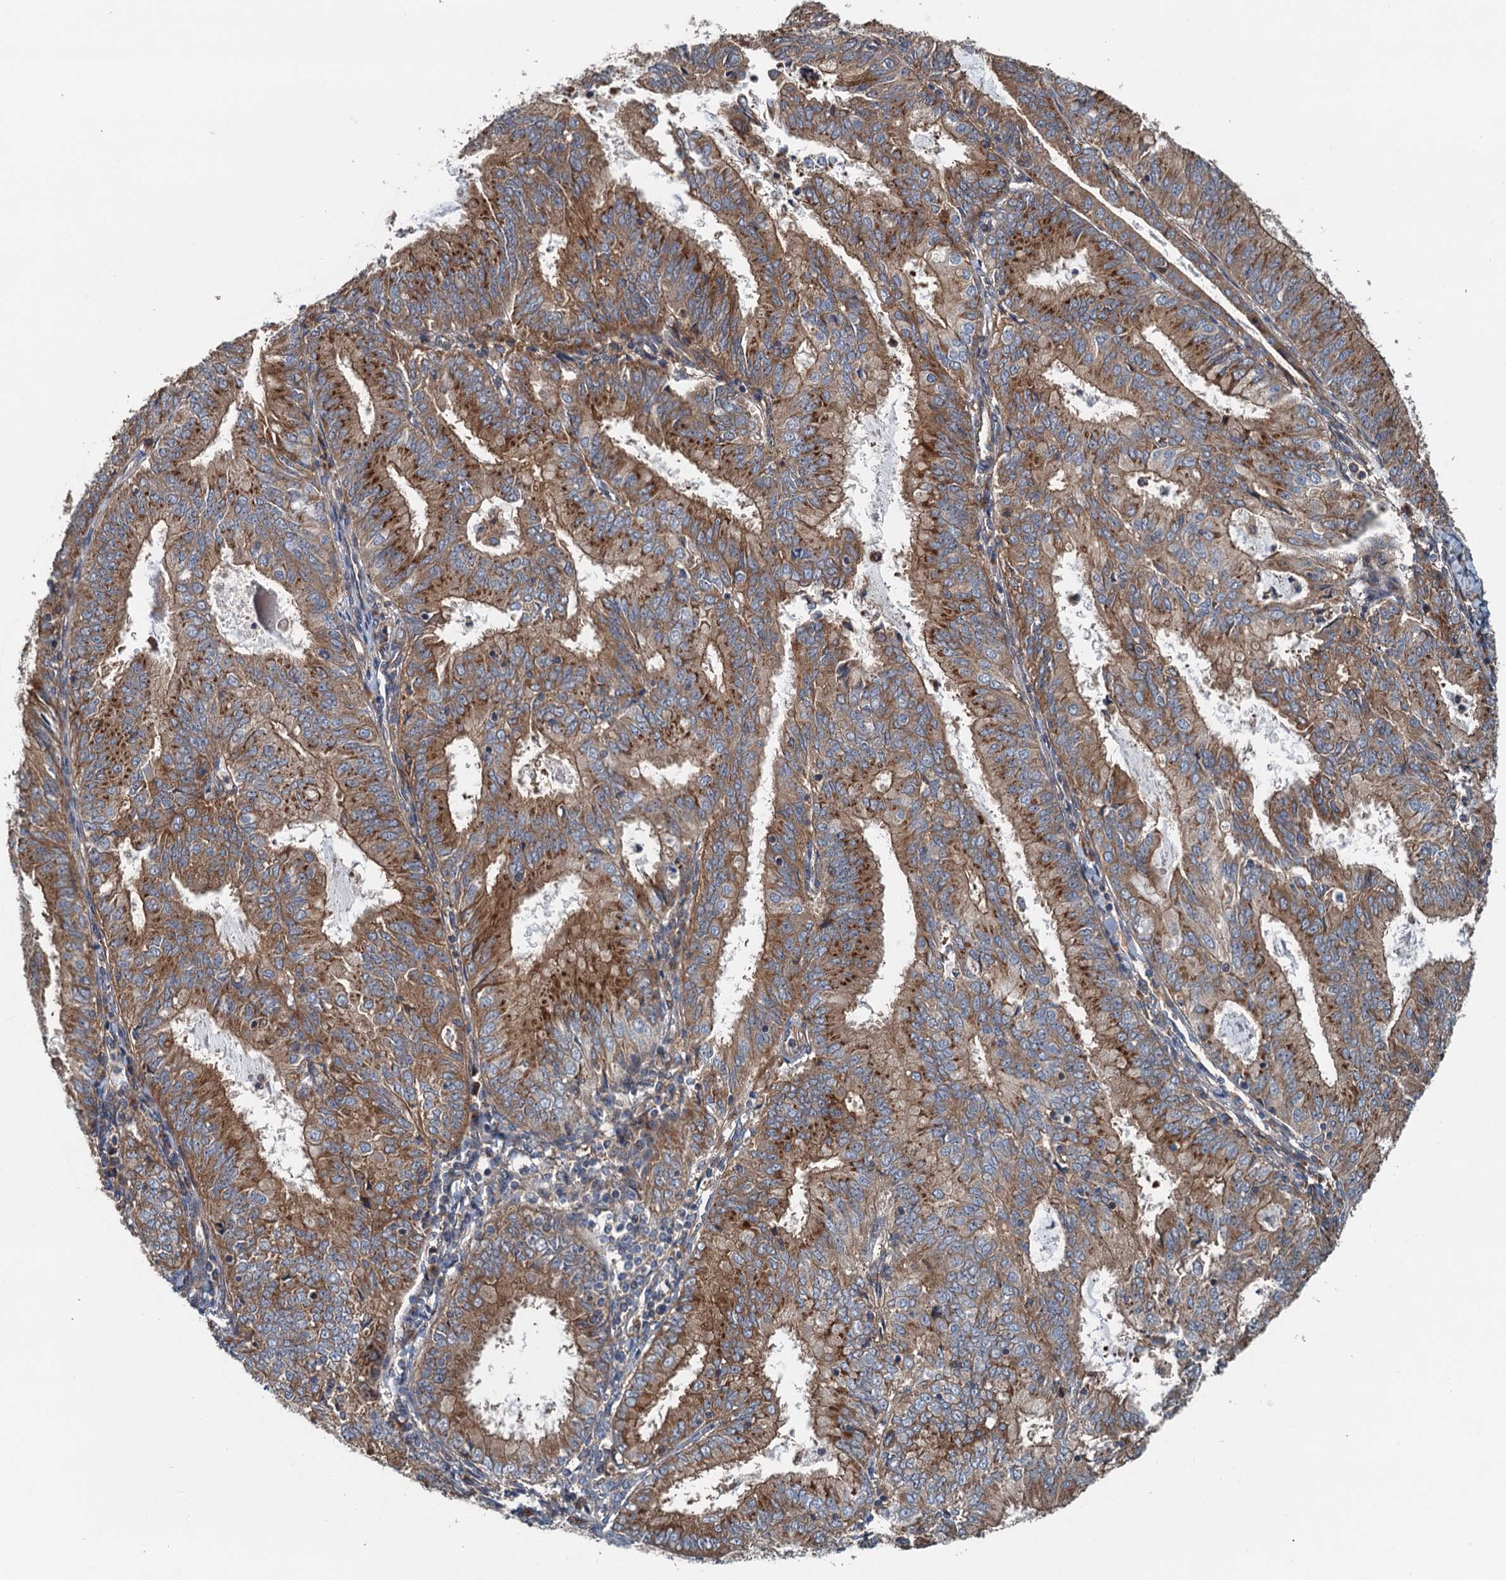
{"staining": {"intensity": "moderate", "quantity": ">75%", "location": "cytoplasmic/membranous"}, "tissue": "endometrial cancer", "cell_type": "Tumor cells", "image_type": "cancer", "snomed": [{"axis": "morphology", "description": "Adenocarcinoma, NOS"}, {"axis": "topography", "description": "Endometrium"}], "caption": "An immunohistochemistry photomicrograph of tumor tissue is shown. Protein staining in brown shows moderate cytoplasmic/membranous positivity in endometrial cancer (adenocarcinoma) within tumor cells.", "gene": "COG3", "patient": {"sex": "female", "age": 57}}